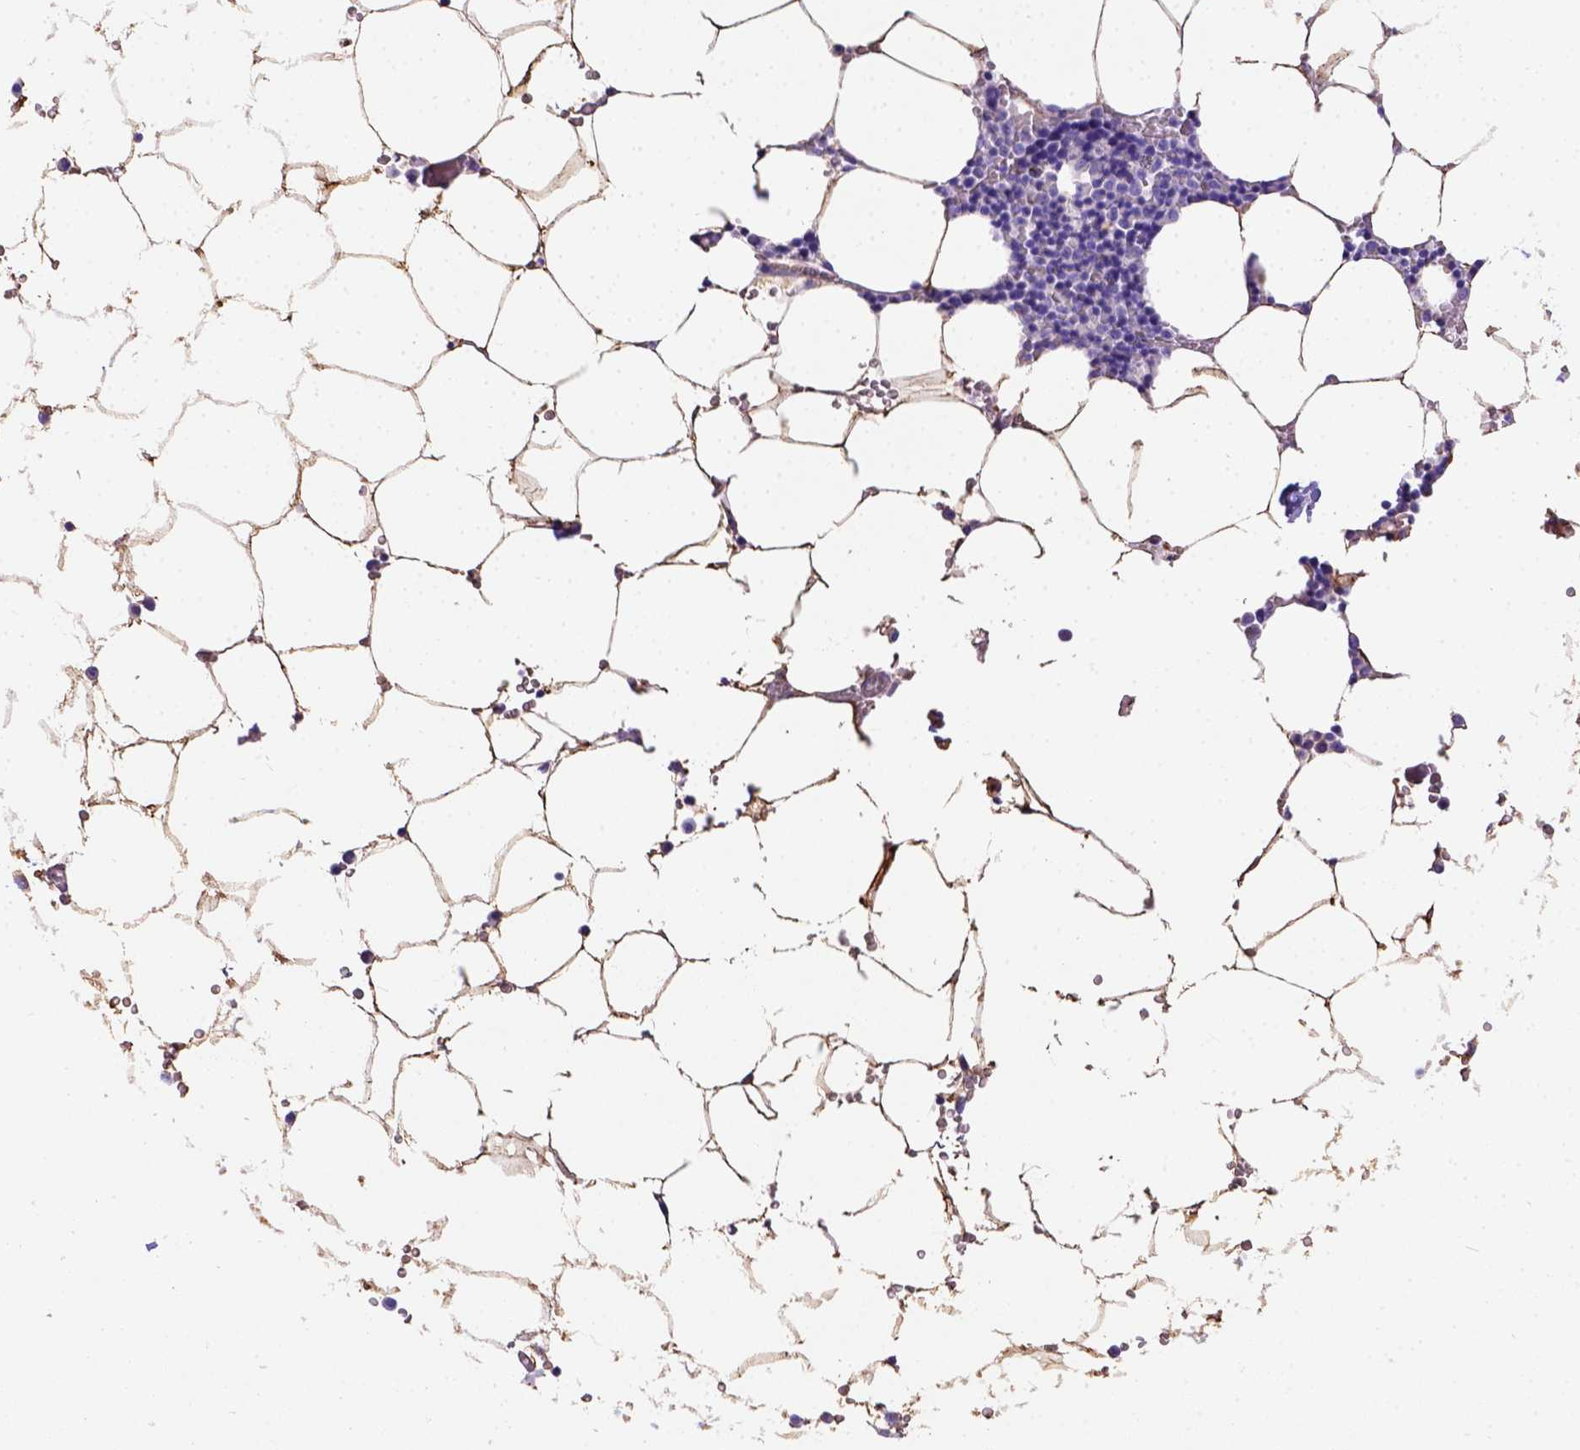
{"staining": {"intensity": "negative", "quantity": "none", "location": "none"}, "tissue": "bone marrow", "cell_type": "Hematopoietic cells", "image_type": "normal", "snomed": [{"axis": "morphology", "description": "Normal tissue, NOS"}, {"axis": "topography", "description": "Bone marrow"}], "caption": "Immunohistochemistry (IHC) micrograph of benign bone marrow stained for a protein (brown), which displays no staining in hematopoietic cells.", "gene": "LRRC18", "patient": {"sex": "female", "age": 52}}